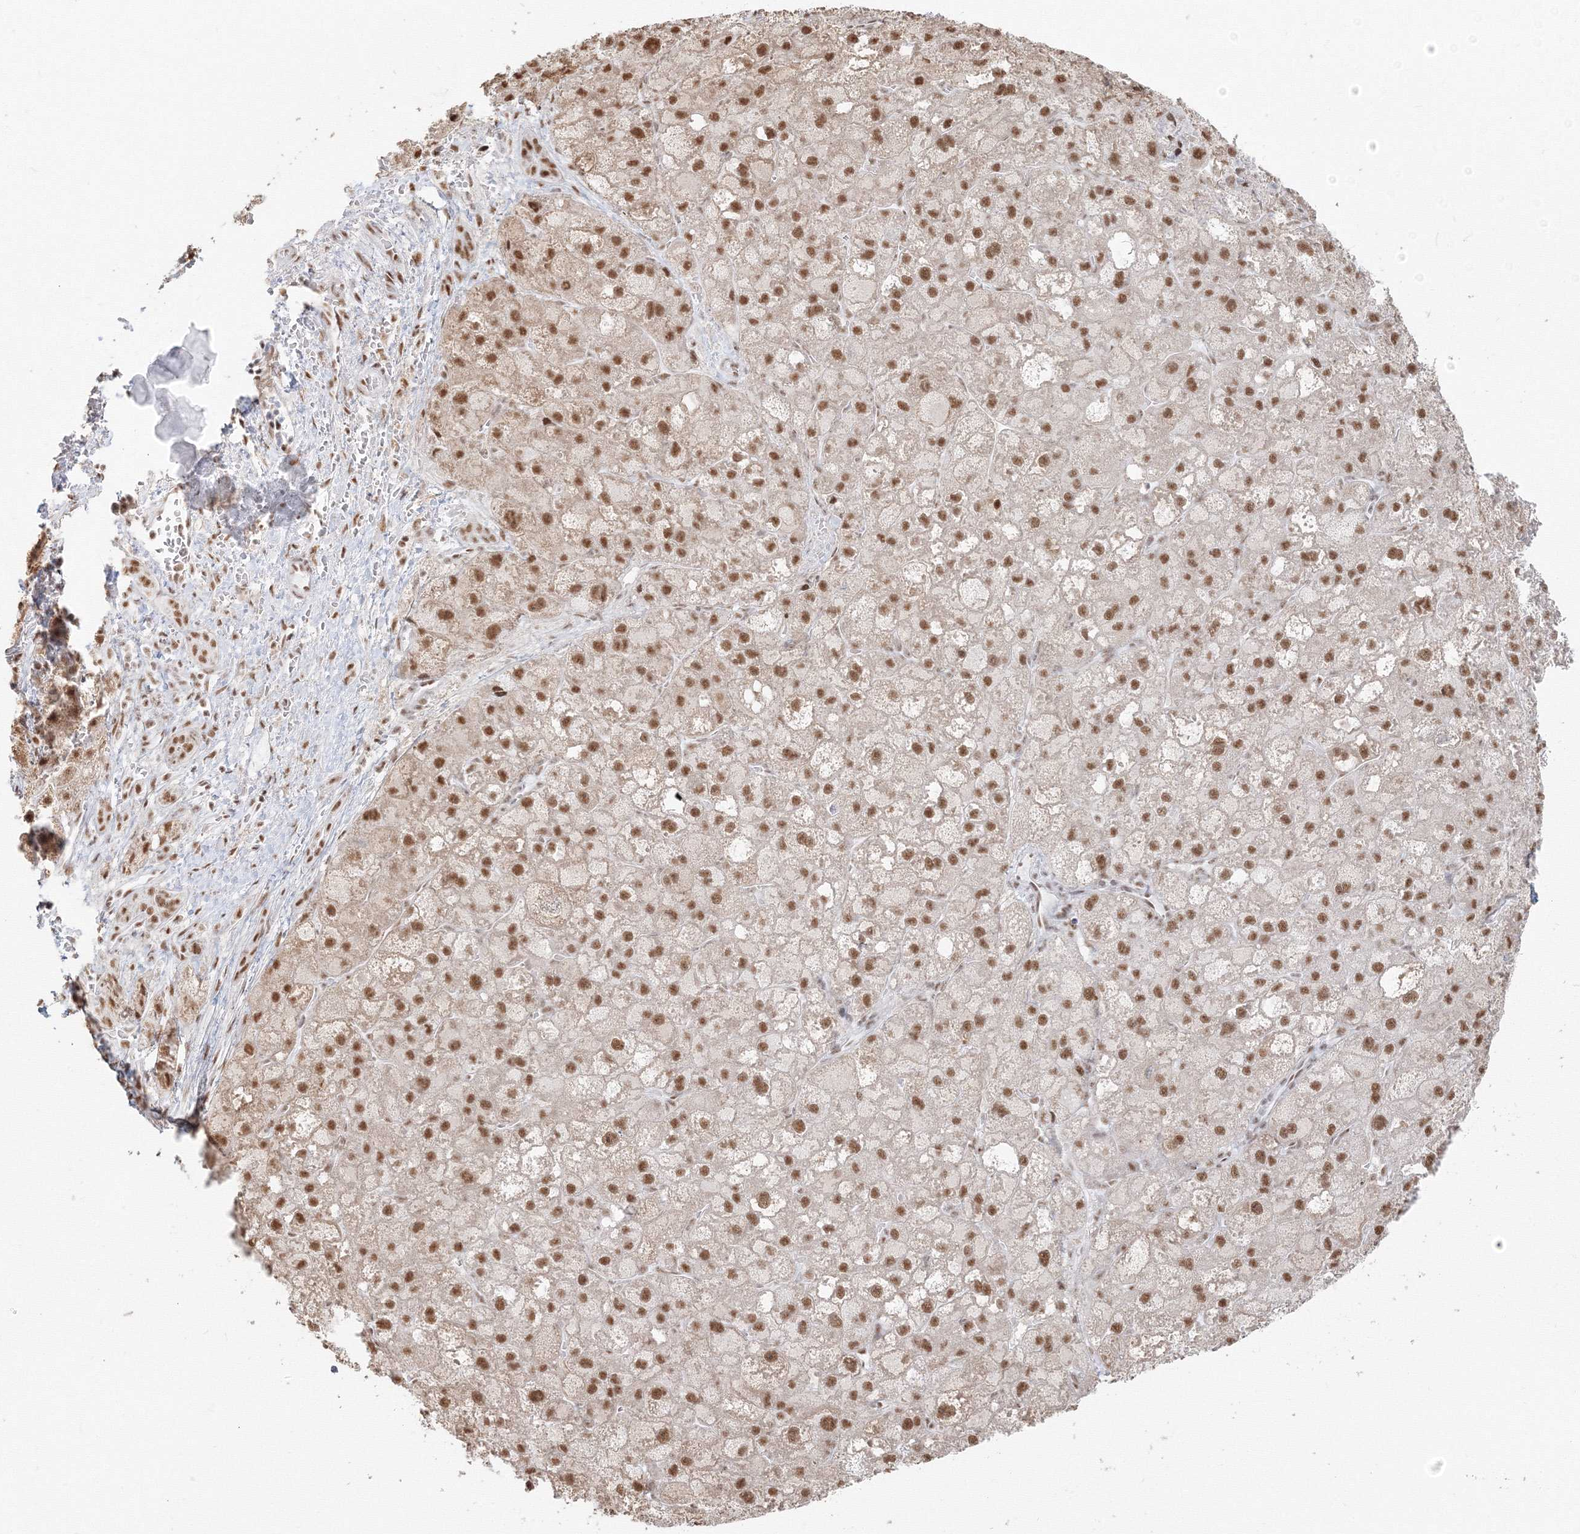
{"staining": {"intensity": "moderate", "quantity": ">75%", "location": "nuclear"}, "tissue": "liver cancer", "cell_type": "Tumor cells", "image_type": "cancer", "snomed": [{"axis": "morphology", "description": "Carcinoma, Hepatocellular, NOS"}, {"axis": "topography", "description": "Liver"}], "caption": "Protein positivity by IHC reveals moderate nuclear positivity in approximately >75% of tumor cells in liver cancer (hepatocellular carcinoma).", "gene": "PPP4R2", "patient": {"sex": "male", "age": 57}}